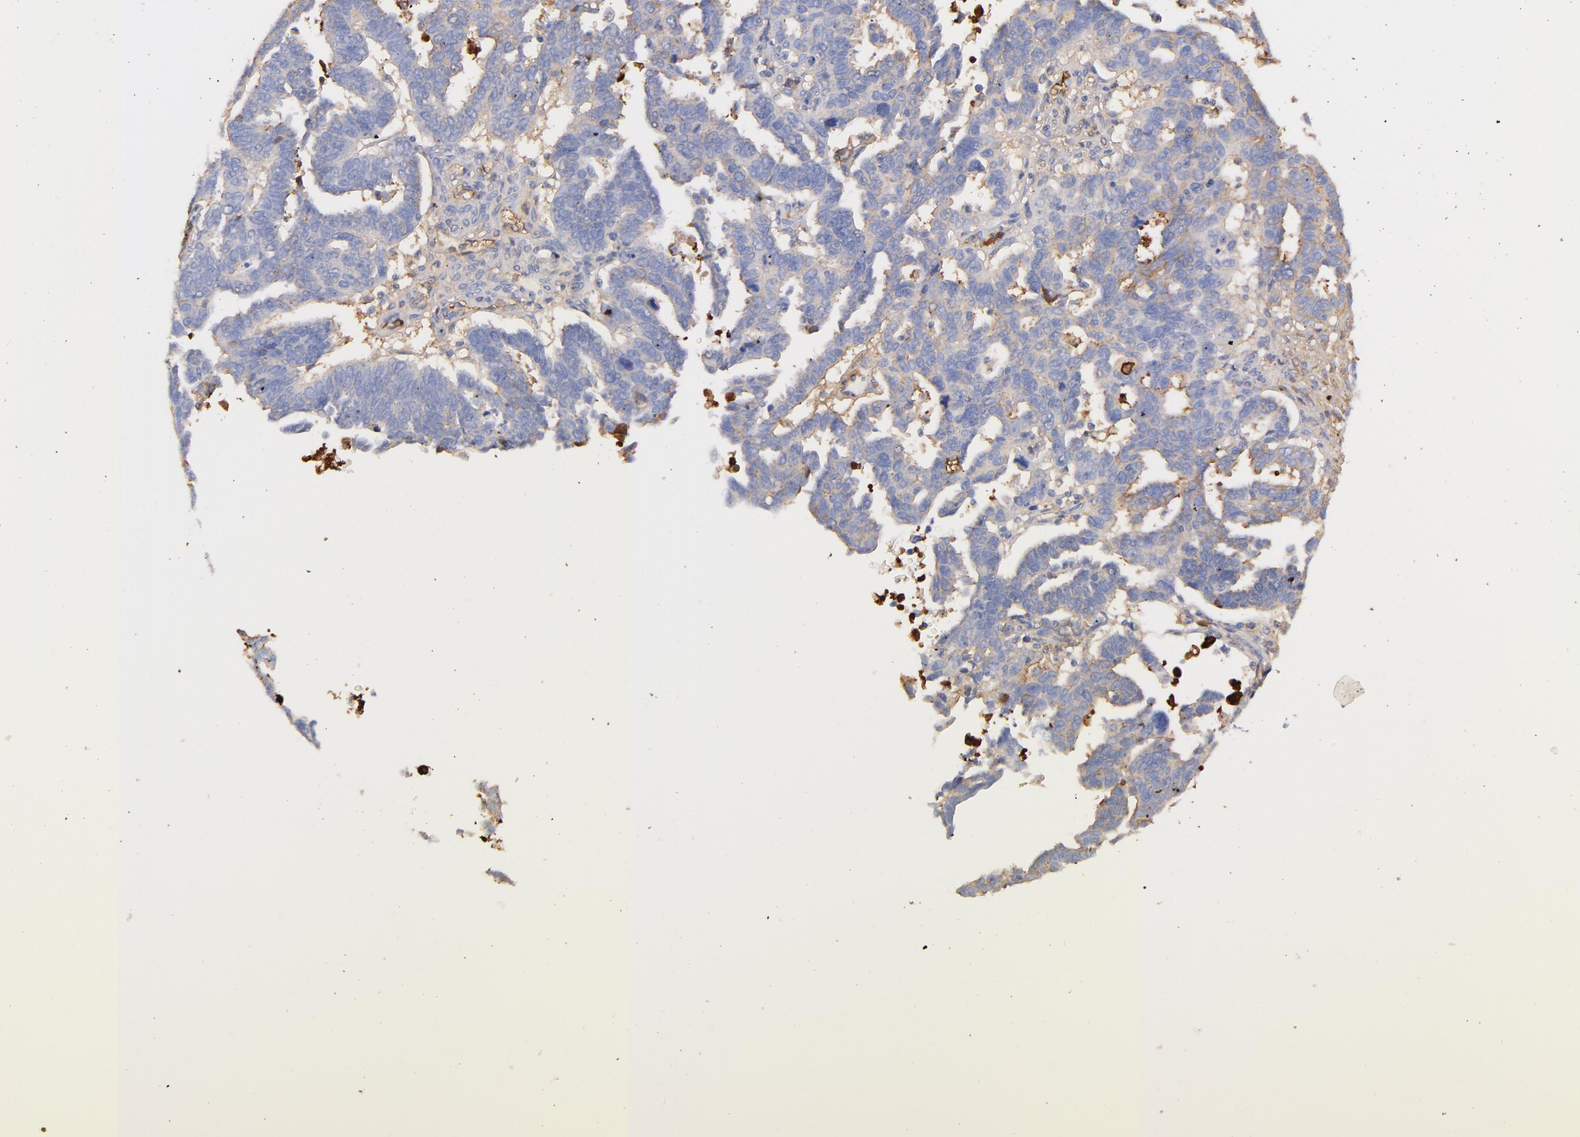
{"staining": {"intensity": "negative", "quantity": "none", "location": "none"}, "tissue": "ovarian cancer", "cell_type": "Tumor cells", "image_type": "cancer", "snomed": [{"axis": "morphology", "description": "Carcinoma, endometroid"}, {"axis": "morphology", "description": "Cystadenocarcinoma, serous, NOS"}, {"axis": "topography", "description": "Ovary"}], "caption": "This is a histopathology image of IHC staining of ovarian serous cystadenocarcinoma, which shows no positivity in tumor cells.", "gene": "FGB", "patient": {"sex": "female", "age": 45}}